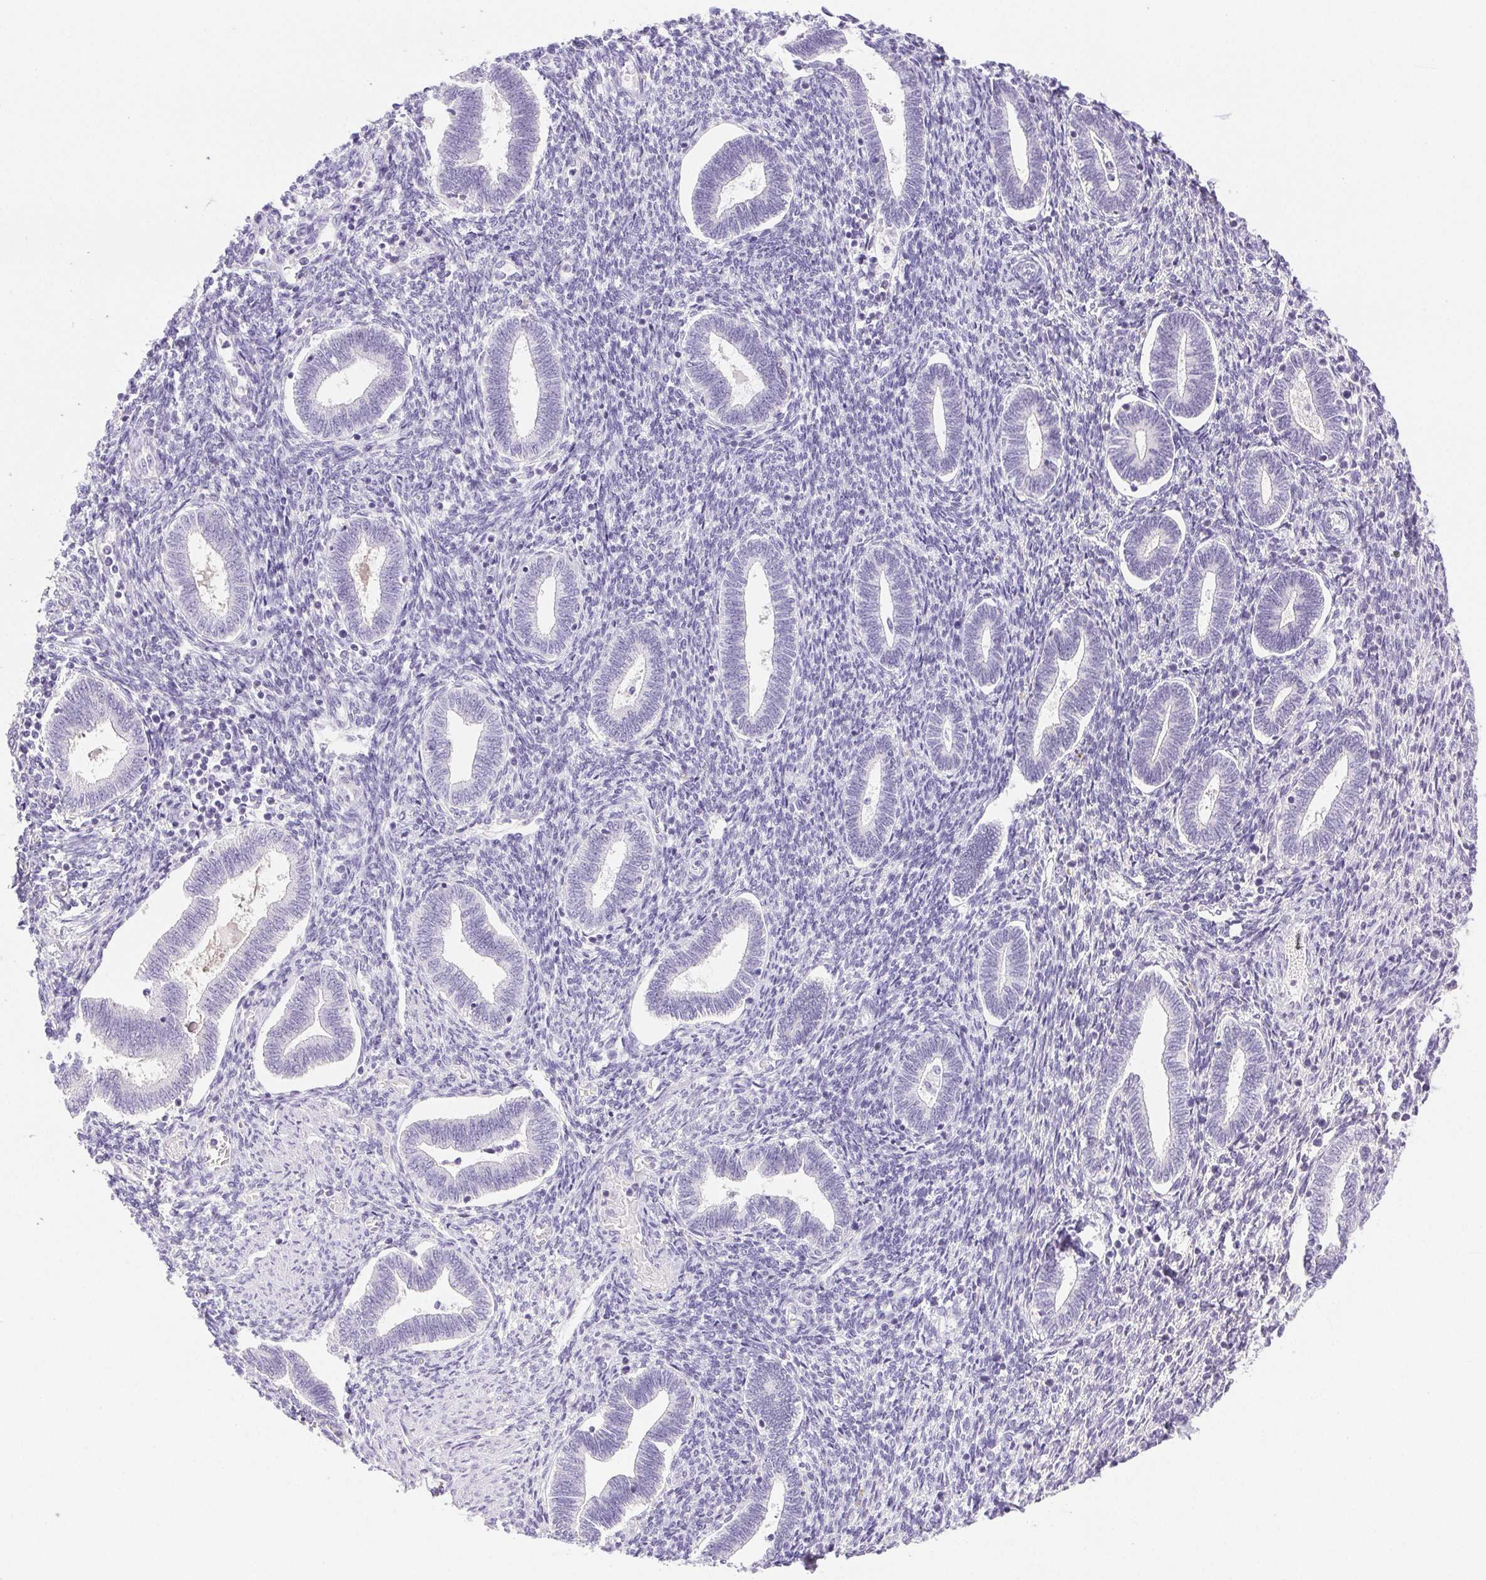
{"staining": {"intensity": "negative", "quantity": "none", "location": "none"}, "tissue": "endometrium", "cell_type": "Cells in endometrial stroma", "image_type": "normal", "snomed": [{"axis": "morphology", "description": "Normal tissue, NOS"}, {"axis": "topography", "description": "Endometrium"}], "caption": "DAB (3,3'-diaminobenzidine) immunohistochemical staining of normal human endometrium demonstrates no significant positivity in cells in endometrial stroma.", "gene": "PAPPA2", "patient": {"sex": "female", "age": 42}}